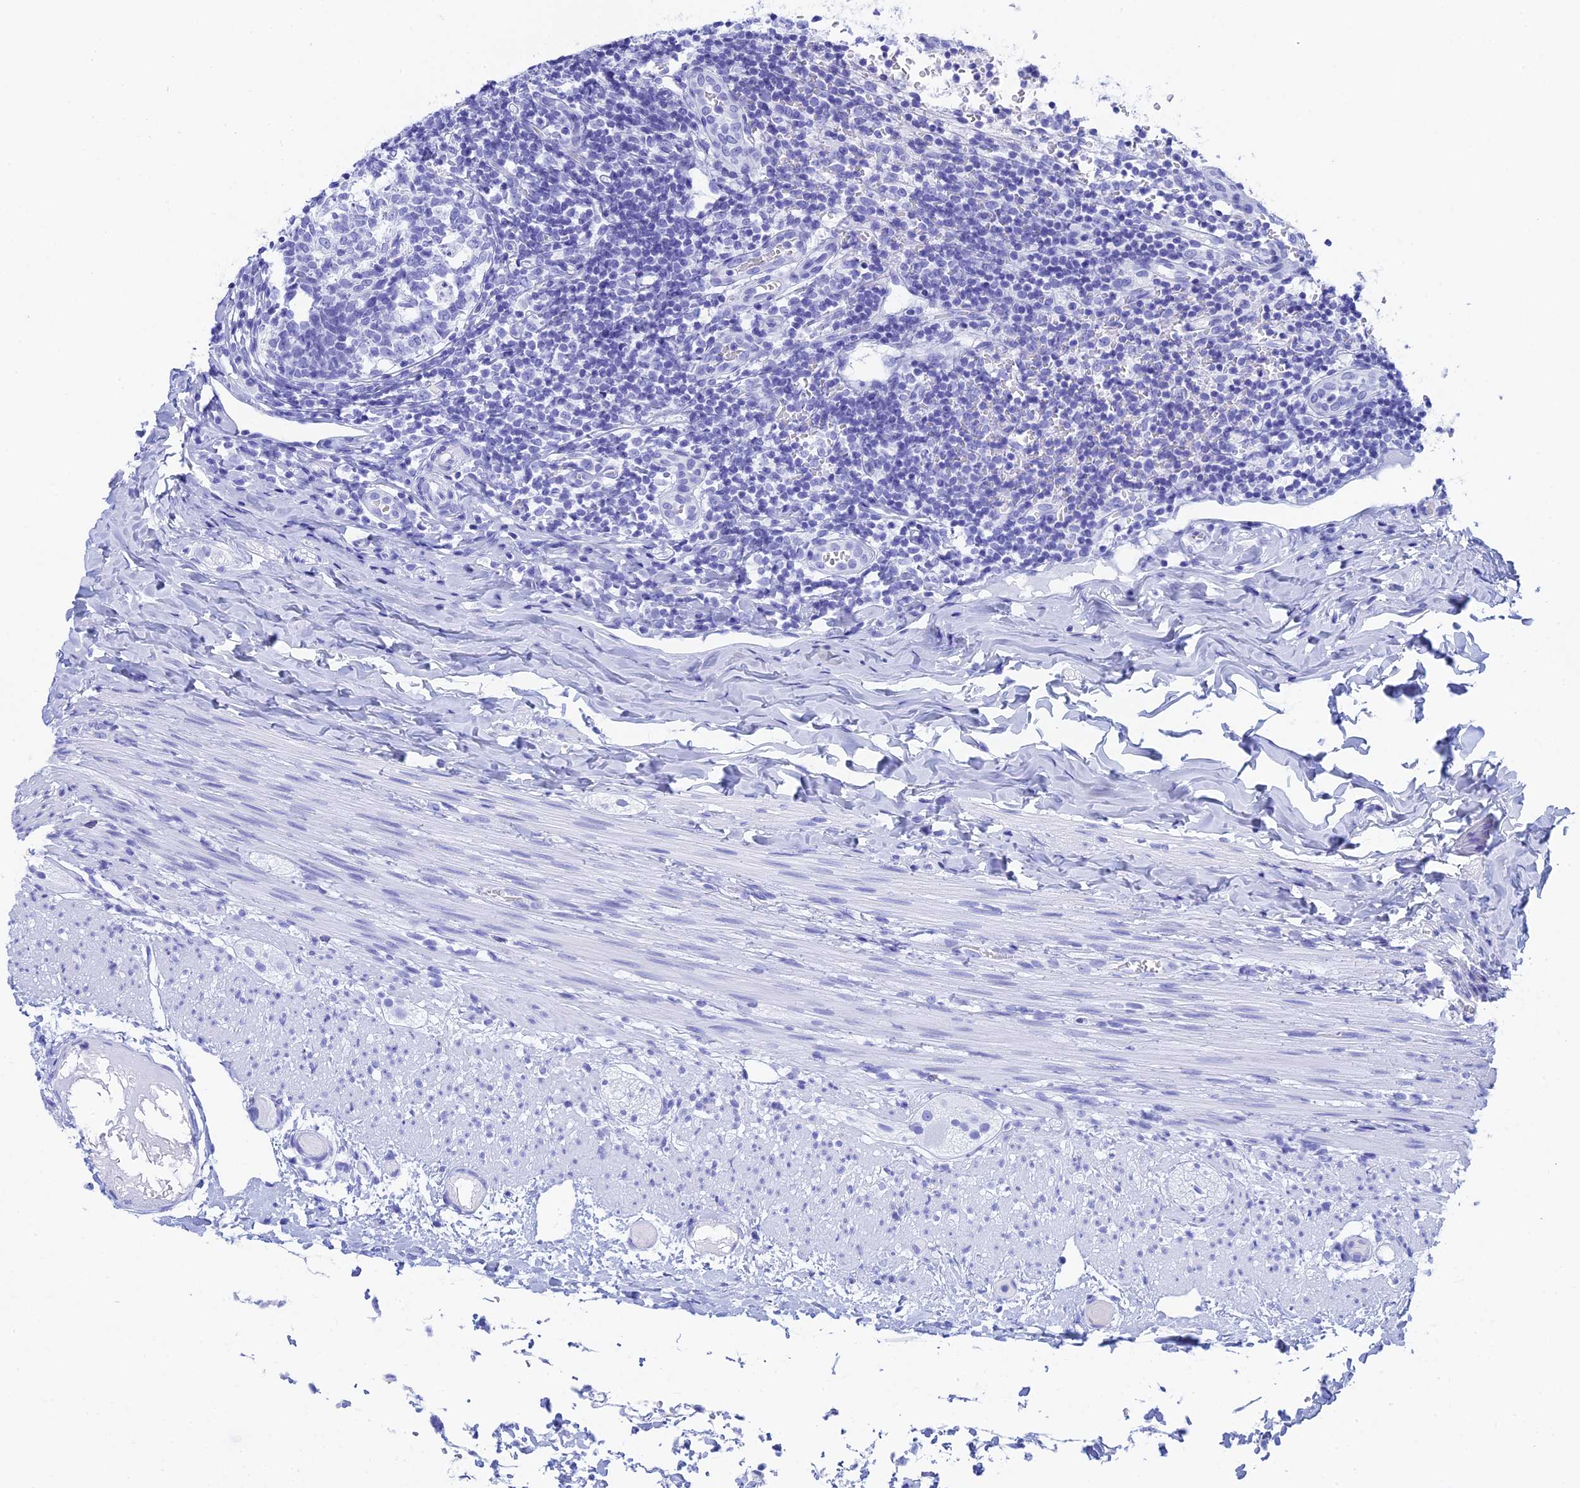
{"staining": {"intensity": "negative", "quantity": "none", "location": "none"}, "tissue": "appendix", "cell_type": "Glandular cells", "image_type": "normal", "snomed": [{"axis": "morphology", "description": "Normal tissue, NOS"}, {"axis": "topography", "description": "Appendix"}], "caption": "The histopathology image displays no significant expression in glandular cells of appendix.", "gene": "TEX101", "patient": {"sex": "male", "age": 8}}